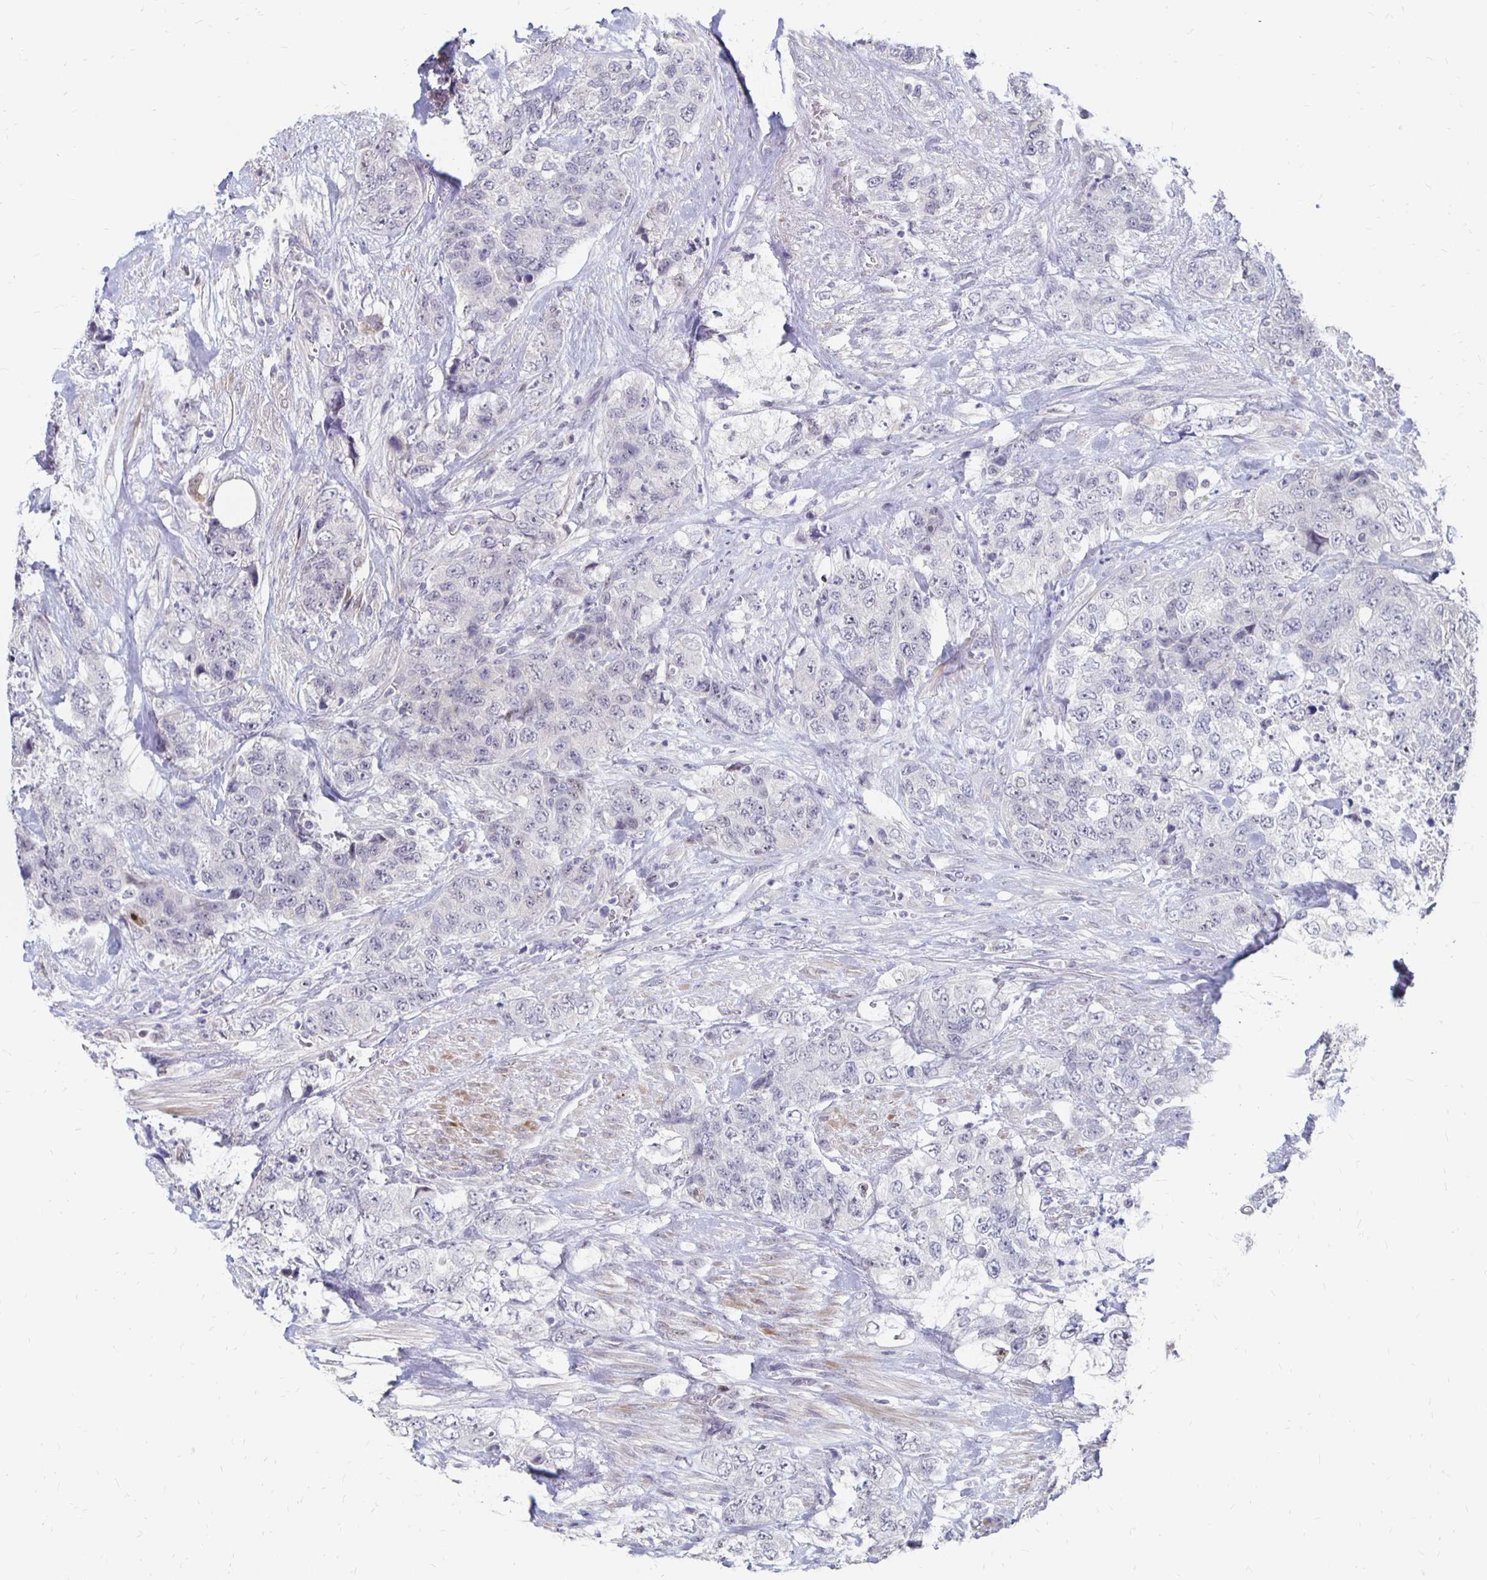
{"staining": {"intensity": "negative", "quantity": "none", "location": "none"}, "tissue": "urothelial cancer", "cell_type": "Tumor cells", "image_type": "cancer", "snomed": [{"axis": "morphology", "description": "Urothelial carcinoma, High grade"}, {"axis": "topography", "description": "Urinary bladder"}], "caption": "The IHC micrograph has no significant positivity in tumor cells of urothelial cancer tissue.", "gene": "ATOSB", "patient": {"sex": "female", "age": 78}}